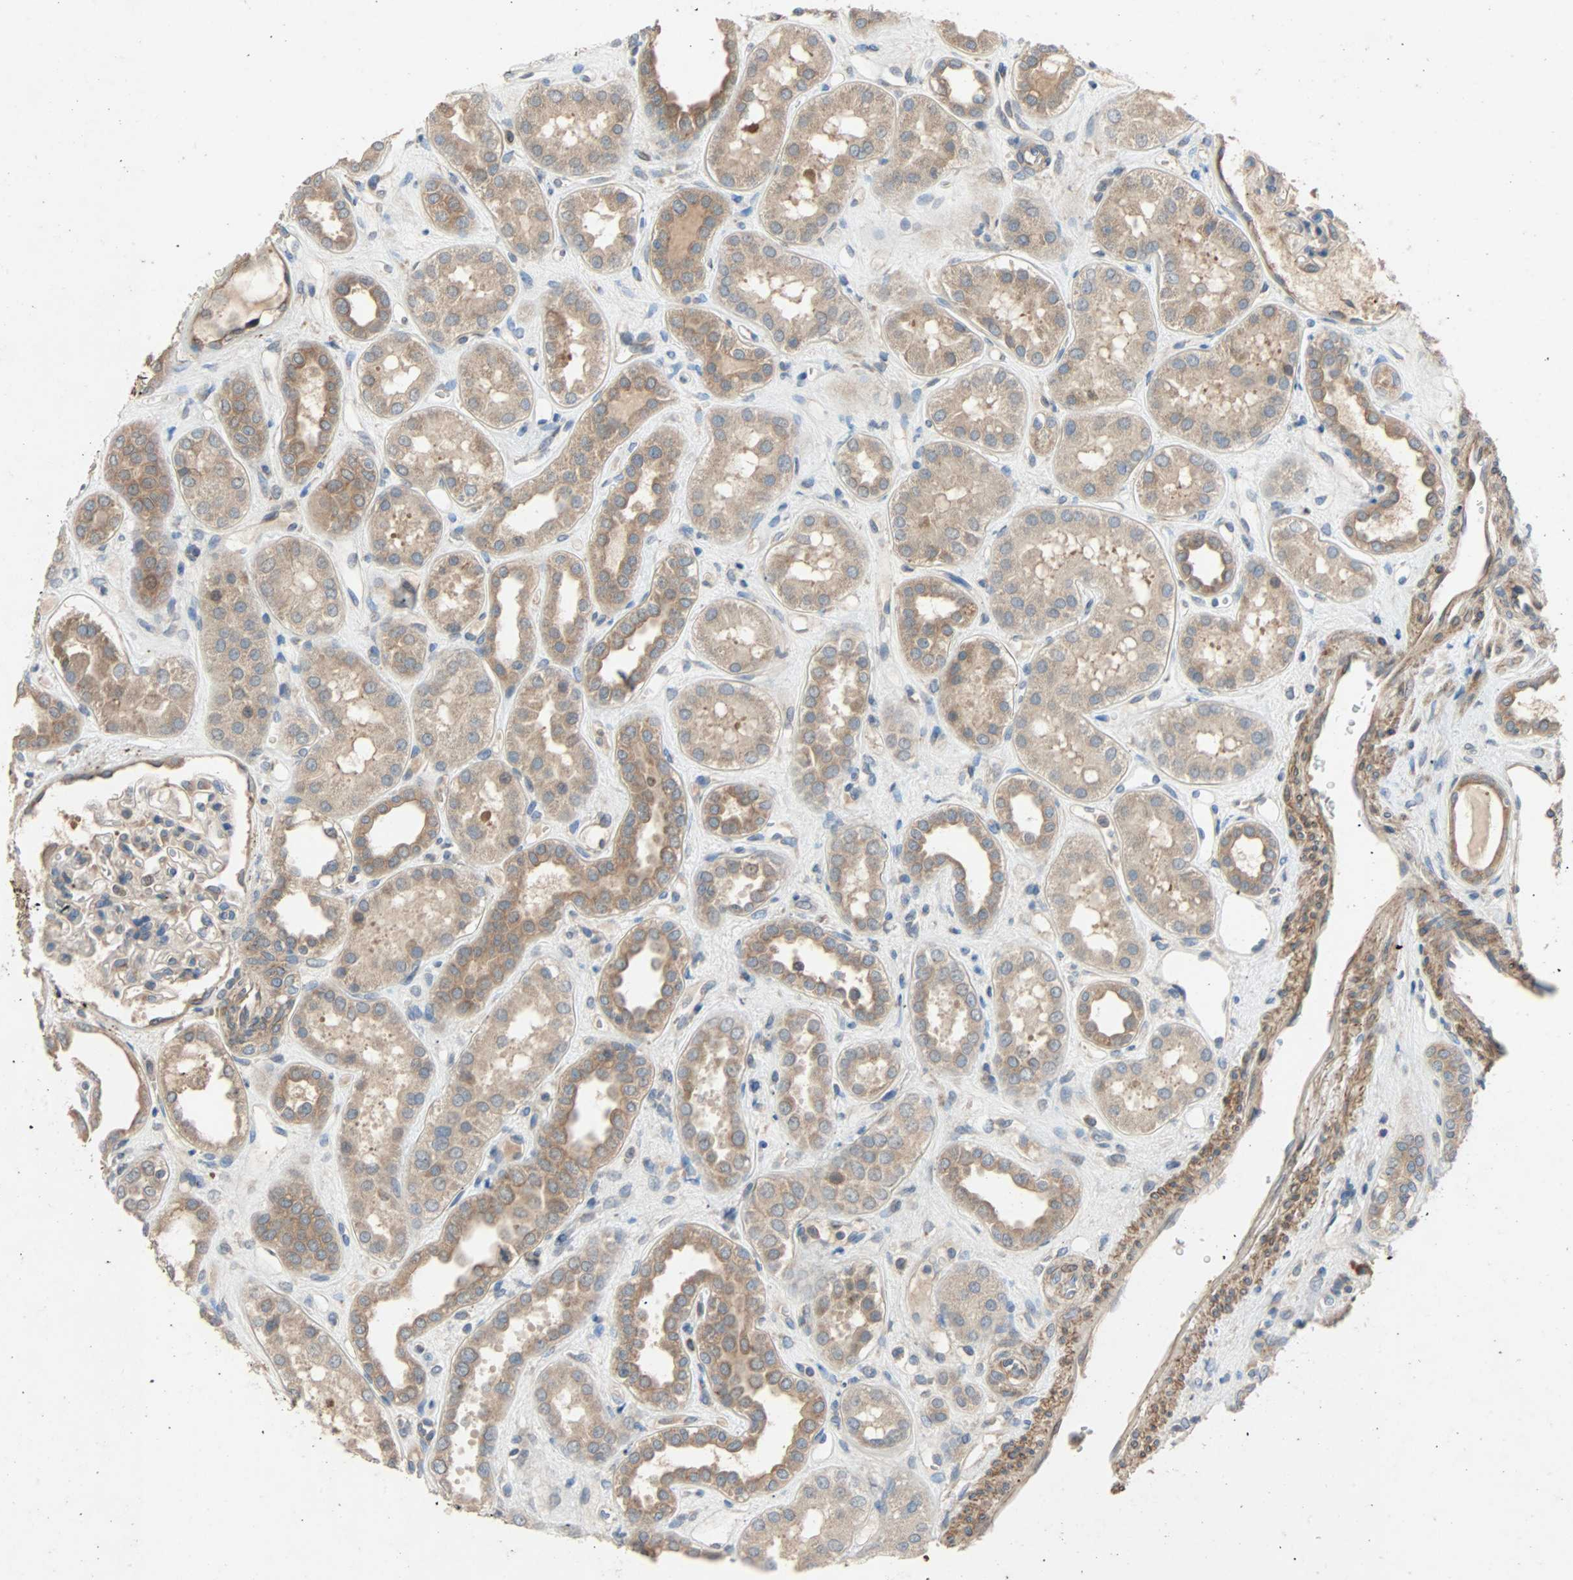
{"staining": {"intensity": "weak", "quantity": ">75%", "location": "cytoplasmic/membranous"}, "tissue": "kidney", "cell_type": "Cells in glomeruli", "image_type": "normal", "snomed": [{"axis": "morphology", "description": "Normal tissue, NOS"}, {"axis": "topography", "description": "Kidney"}], "caption": "DAB immunohistochemical staining of benign kidney reveals weak cytoplasmic/membranous protein positivity in about >75% of cells in glomeruli.", "gene": "XYLT1", "patient": {"sex": "male", "age": 59}}